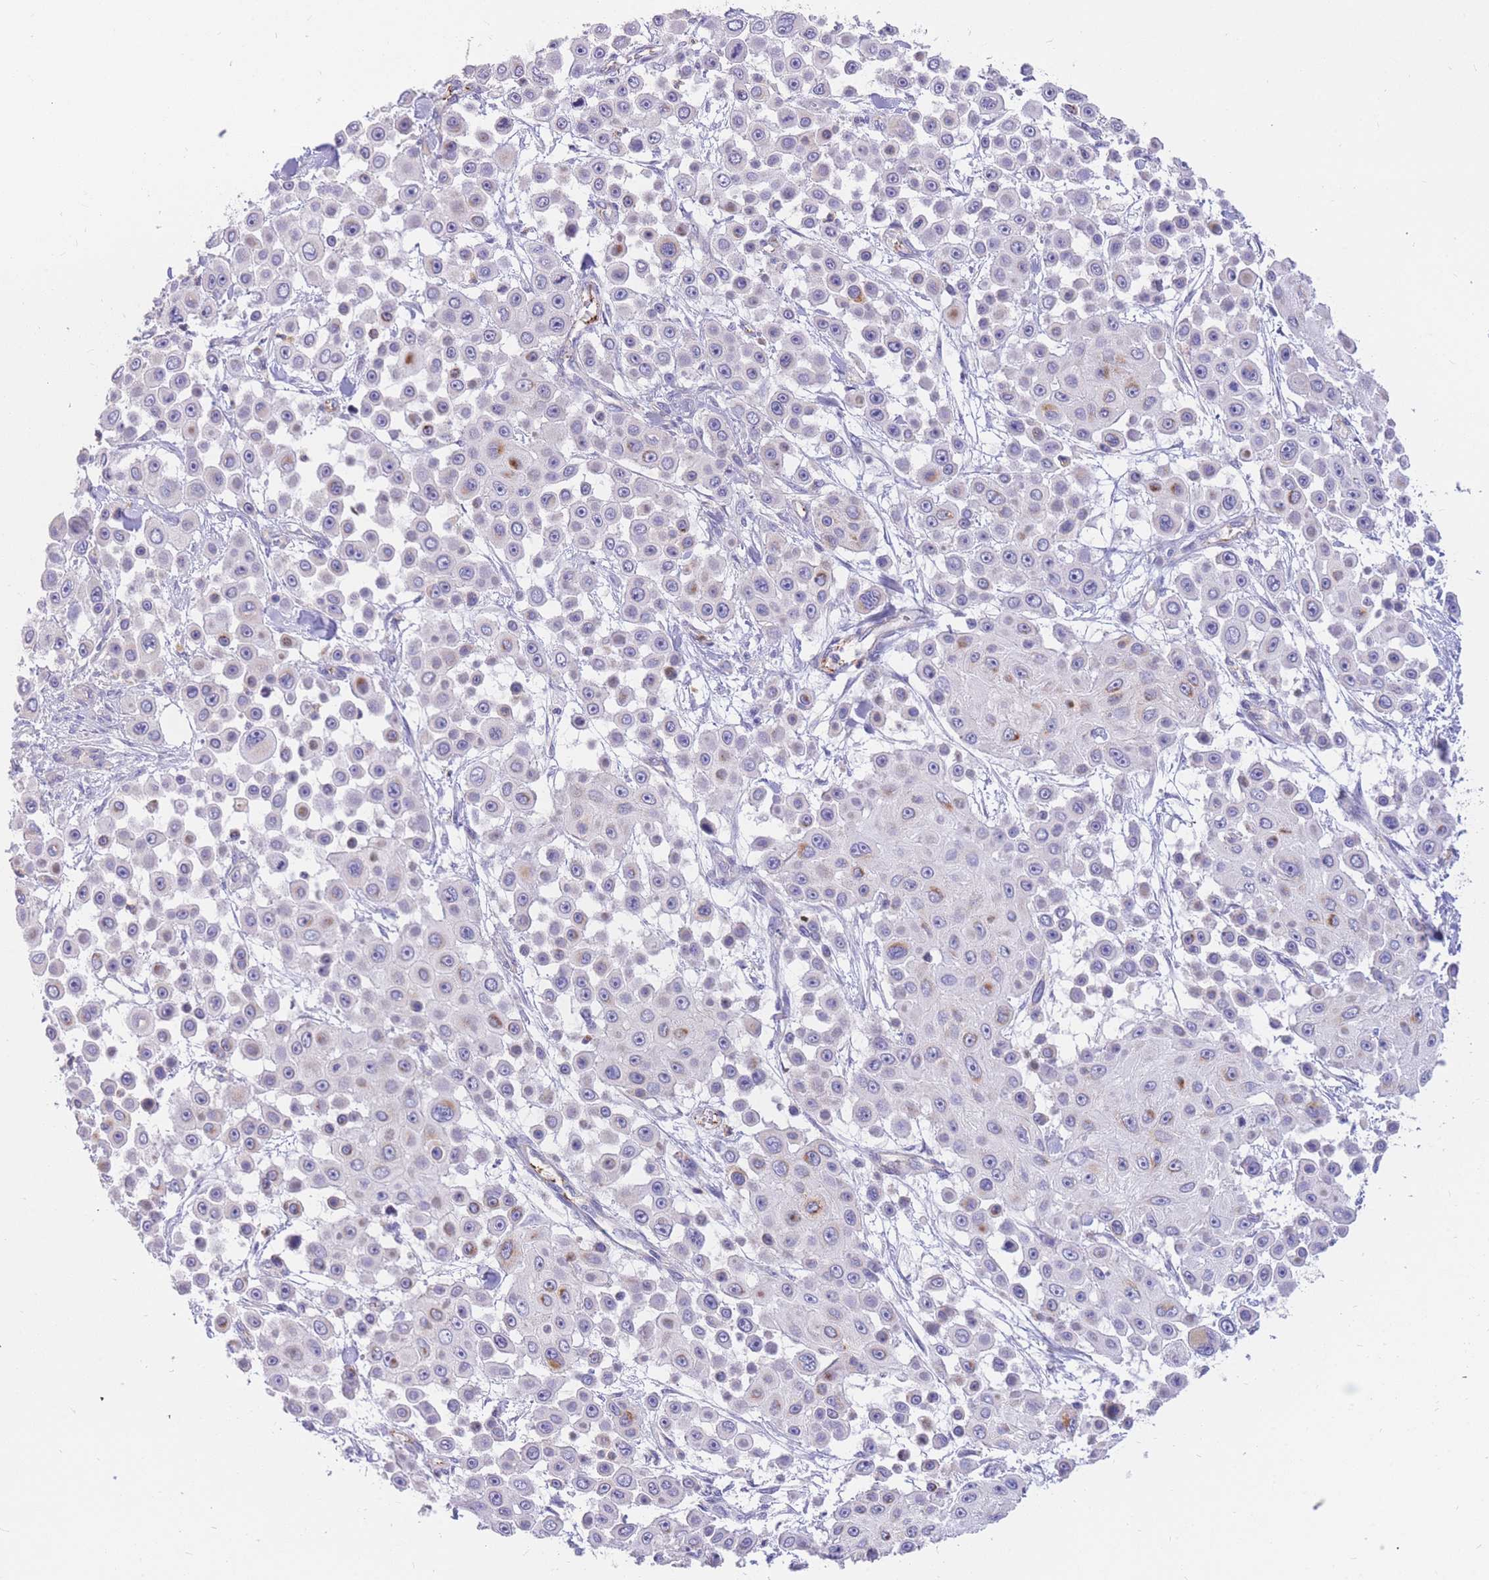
{"staining": {"intensity": "negative", "quantity": "none", "location": "none"}, "tissue": "skin cancer", "cell_type": "Tumor cells", "image_type": "cancer", "snomed": [{"axis": "morphology", "description": "Squamous cell carcinoma, NOS"}, {"axis": "topography", "description": "Skin"}], "caption": "Micrograph shows no significant protein expression in tumor cells of skin squamous cell carcinoma.", "gene": "SULT1A1", "patient": {"sex": "male", "age": 67}}